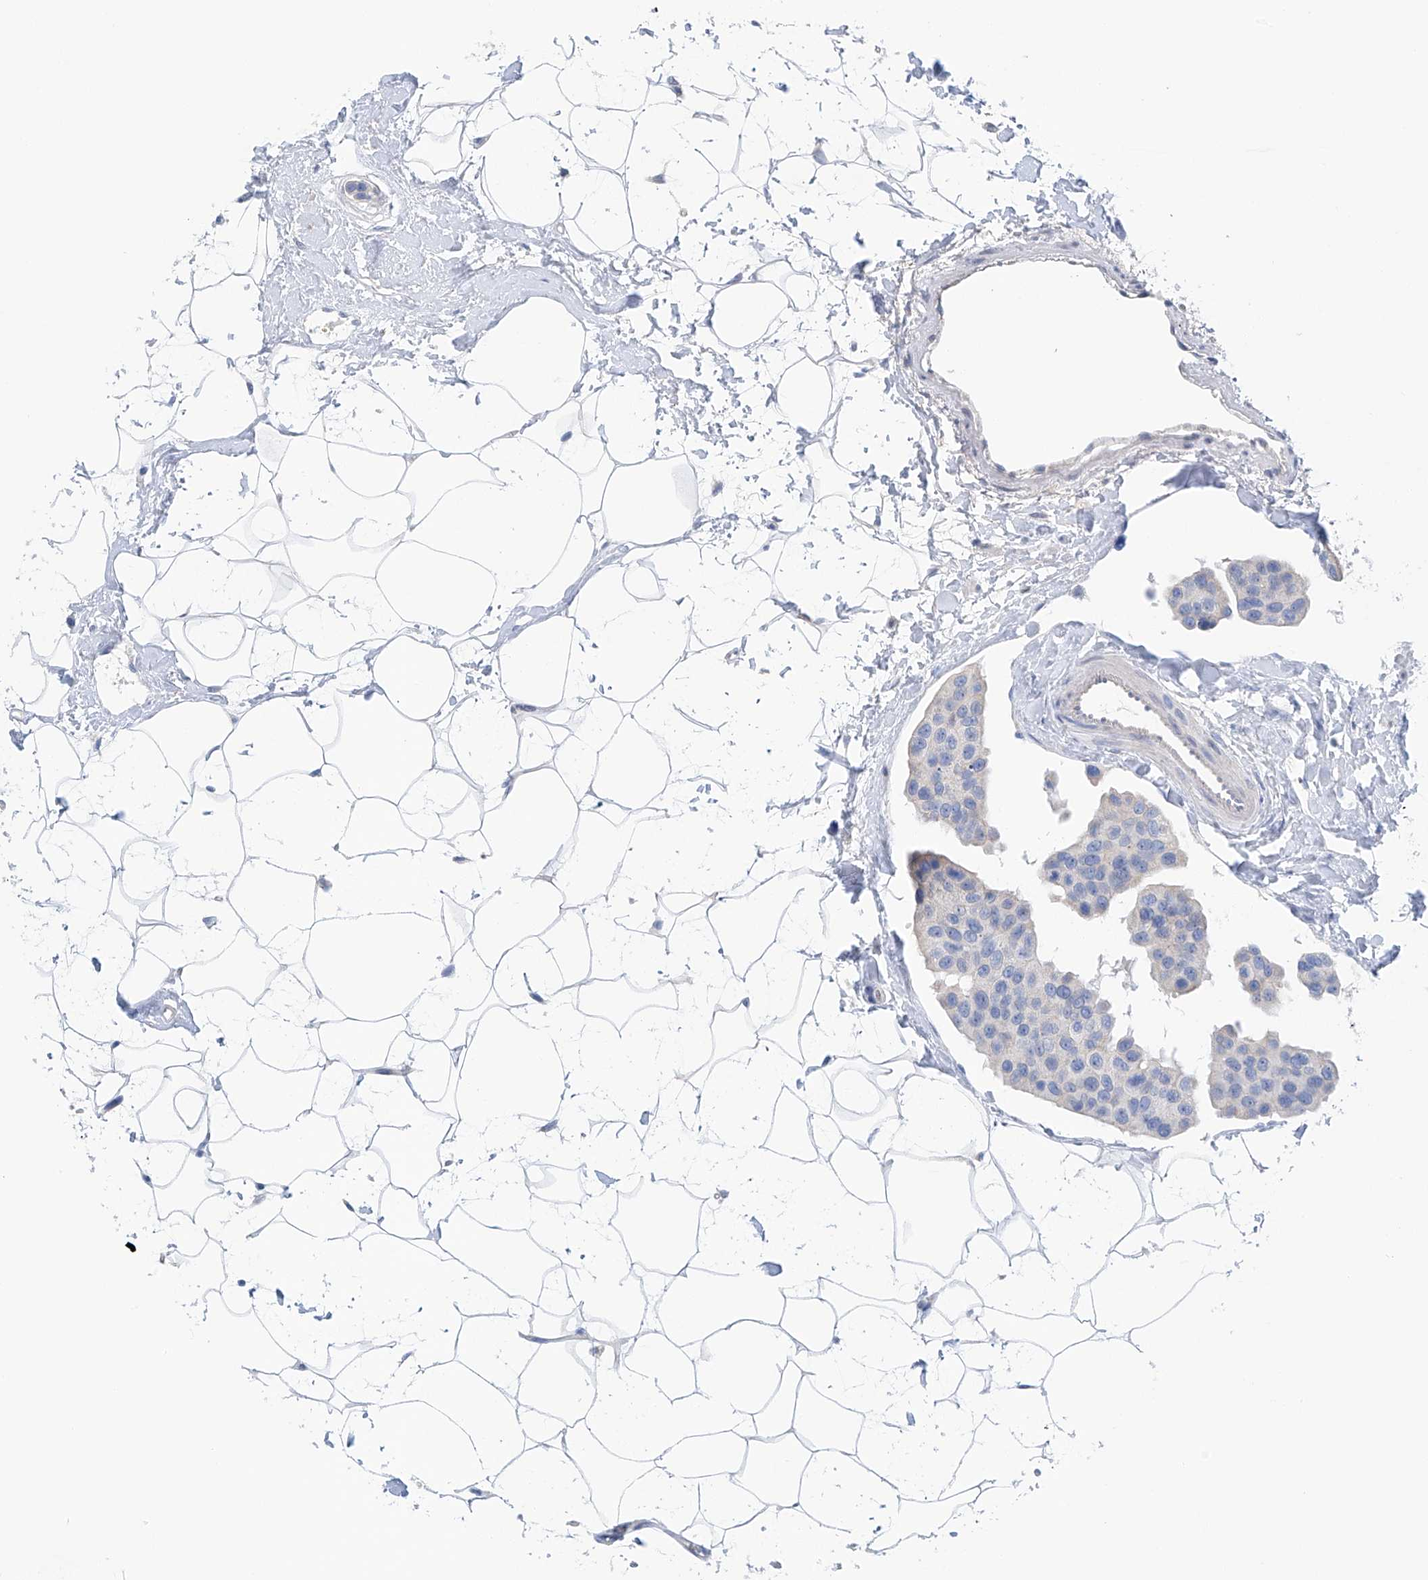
{"staining": {"intensity": "negative", "quantity": "none", "location": "none"}, "tissue": "breast cancer", "cell_type": "Tumor cells", "image_type": "cancer", "snomed": [{"axis": "morphology", "description": "Normal tissue, NOS"}, {"axis": "morphology", "description": "Duct carcinoma"}, {"axis": "topography", "description": "Breast"}], "caption": "Tumor cells are negative for brown protein staining in breast cancer (invasive ductal carcinoma). (DAB (3,3'-diaminobenzidine) IHC visualized using brightfield microscopy, high magnification).", "gene": "CEP85L", "patient": {"sex": "female", "age": 39}}